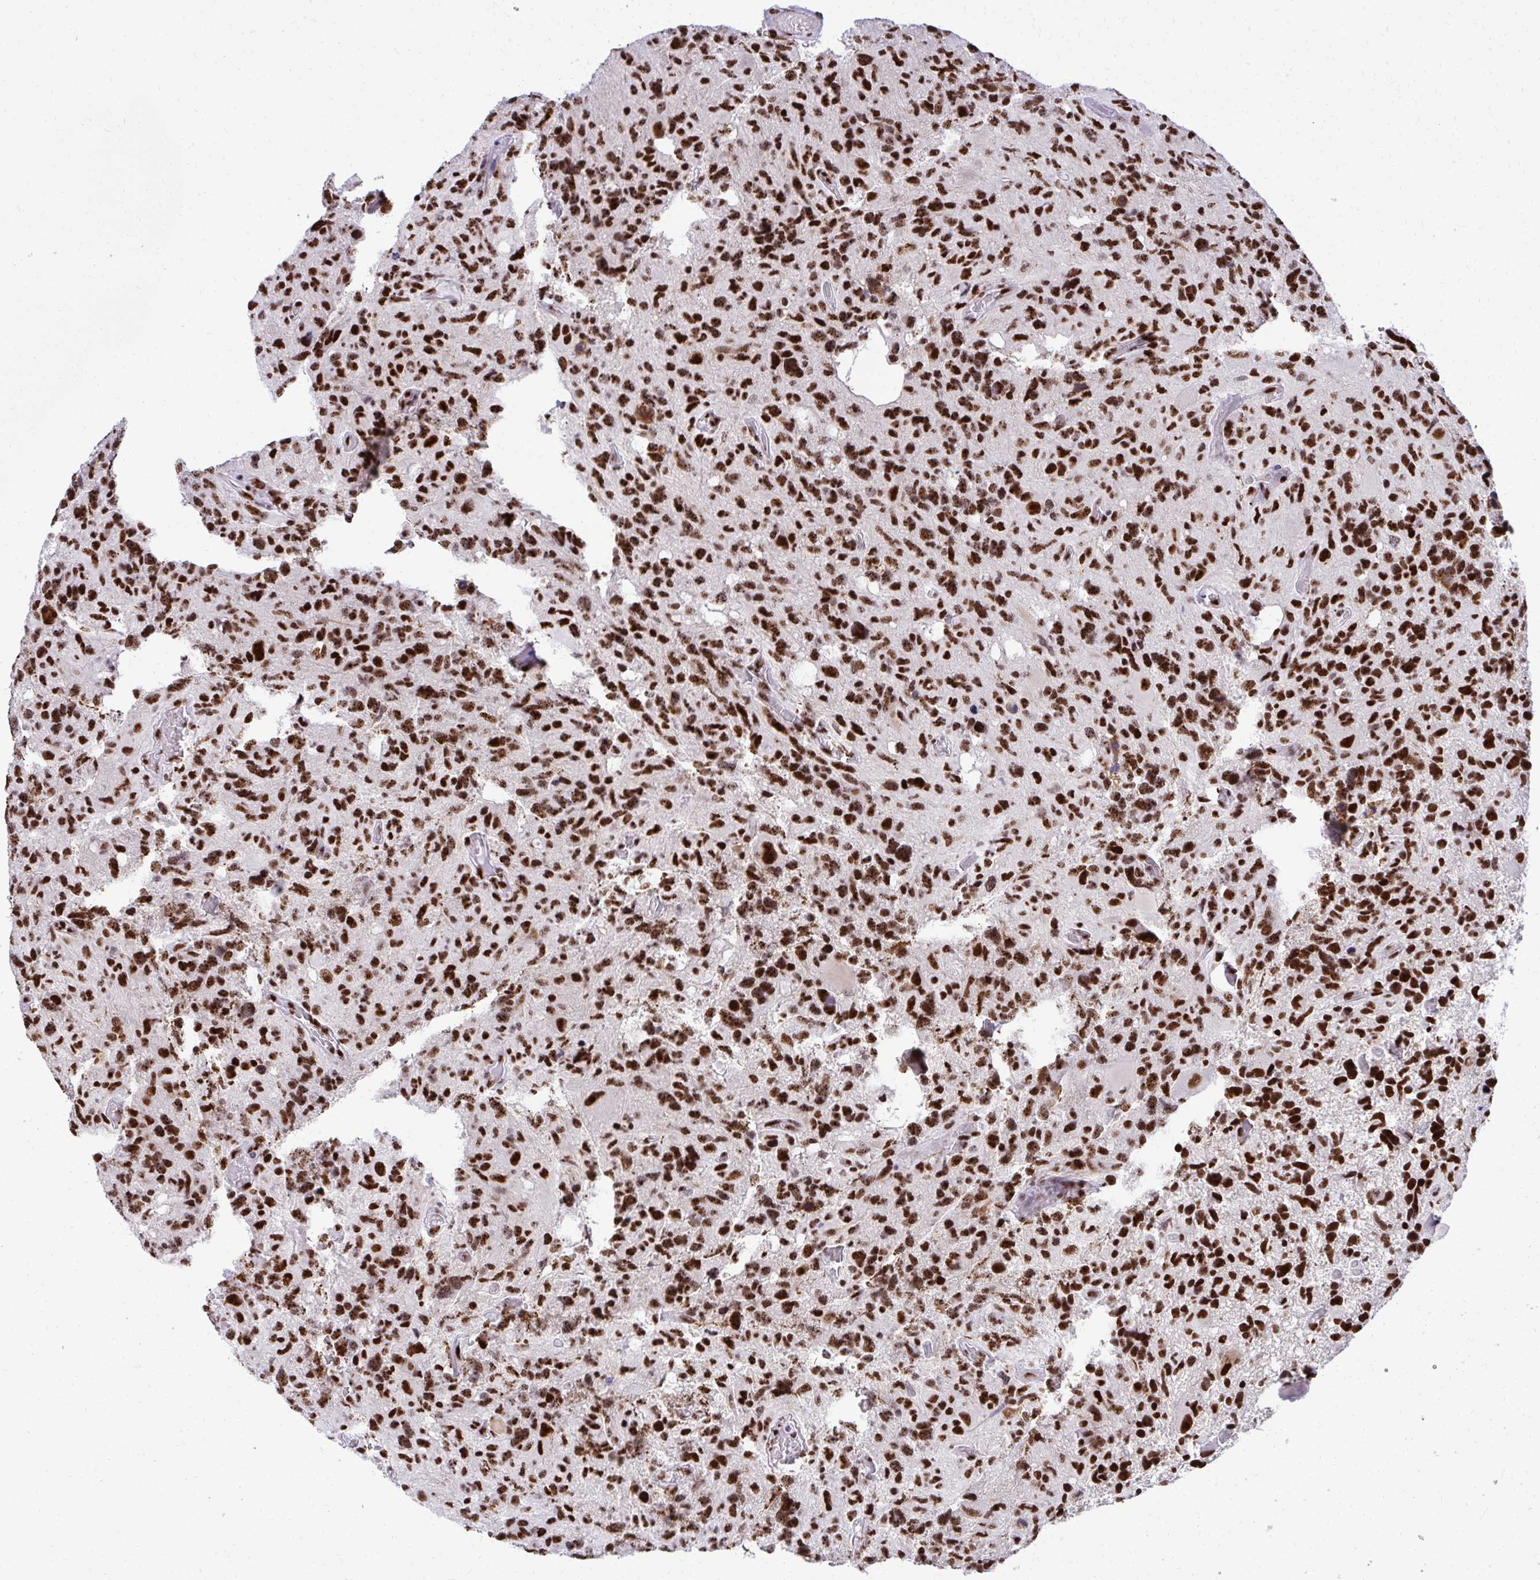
{"staining": {"intensity": "strong", "quantity": ">75%", "location": "nuclear"}, "tissue": "glioma", "cell_type": "Tumor cells", "image_type": "cancer", "snomed": [{"axis": "morphology", "description": "Glioma, malignant, High grade"}, {"axis": "topography", "description": "Brain"}], "caption": "Strong nuclear staining is seen in approximately >75% of tumor cells in glioma. The staining is performed using DAB (3,3'-diaminobenzidine) brown chromogen to label protein expression. The nuclei are counter-stained blue using hematoxylin.", "gene": "PELP1", "patient": {"sex": "male", "age": 49}}